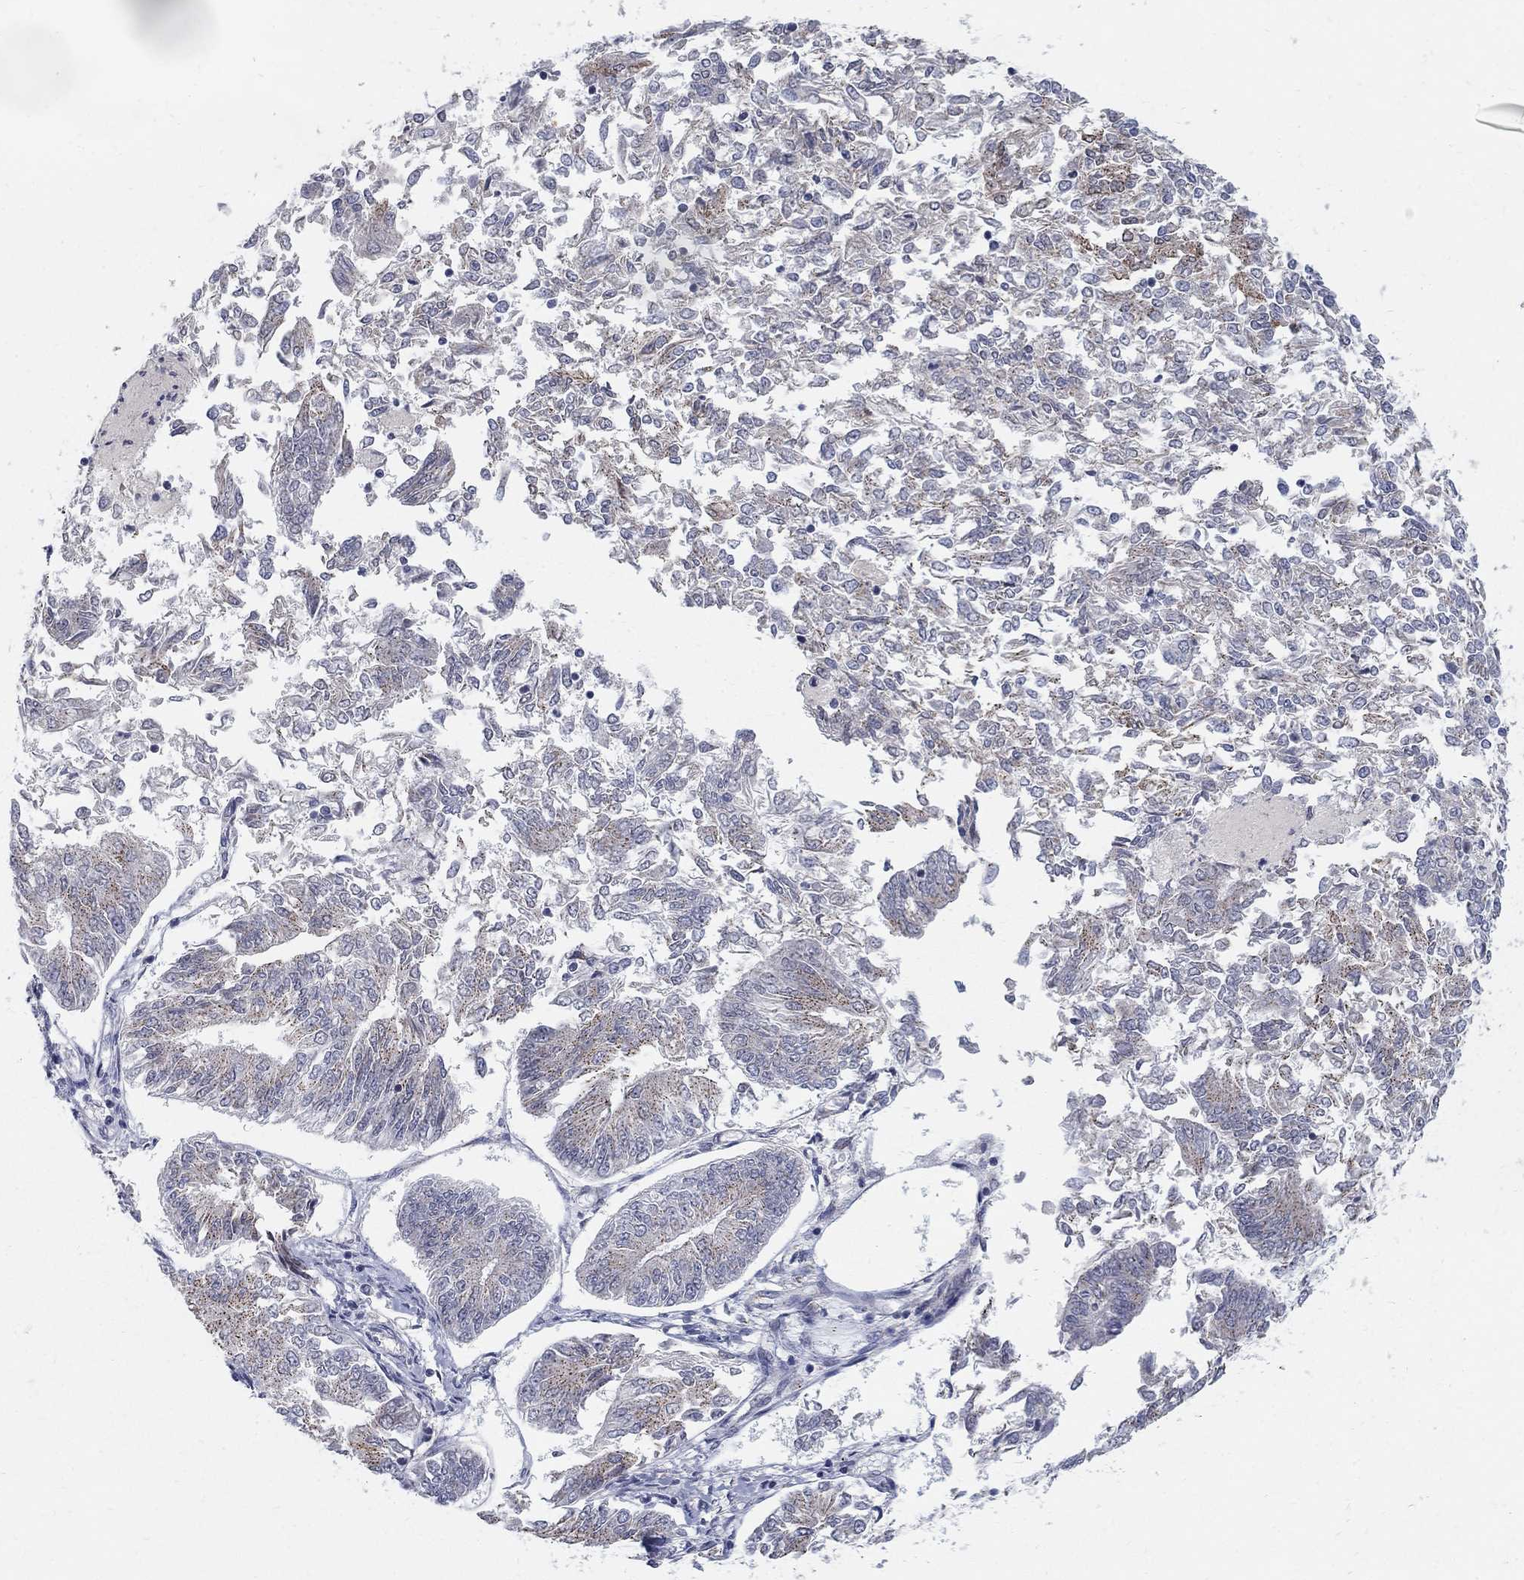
{"staining": {"intensity": "negative", "quantity": "none", "location": "none"}, "tissue": "endometrial cancer", "cell_type": "Tumor cells", "image_type": "cancer", "snomed": [{"axis": "morphology", "description": "Adenocarcinoma, NOS"}, {"axis": "topography", "description": "Endometrium"}], "caption": "Immunohistochemical staining of adenocarcinoma (endometrial) reveals no significant expression in tumor cells.", "gene": "PANK3", "patient": {"sex": "female", "age": 58}}